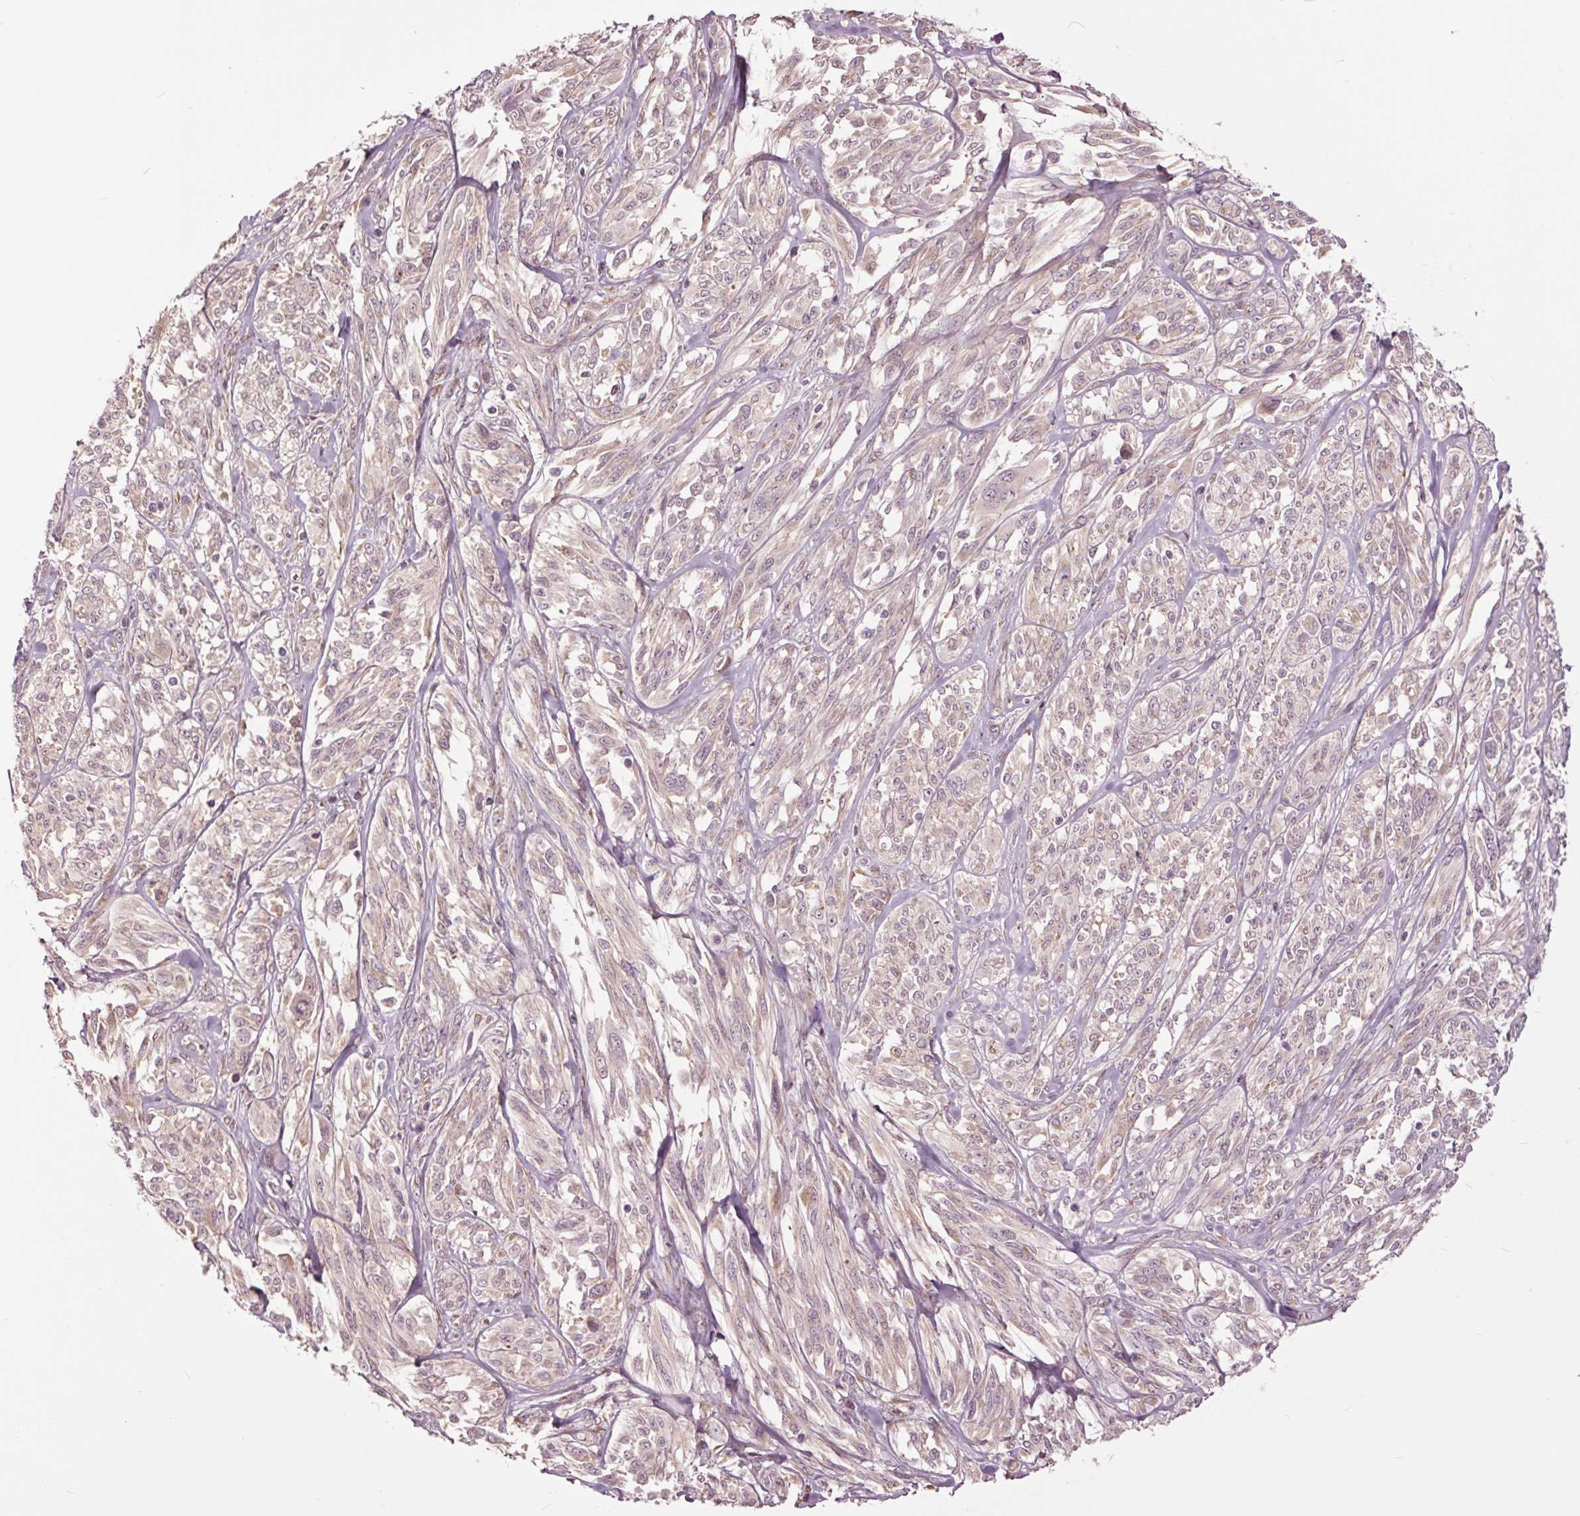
{"staining": {"intensity": "negative", "quantity": "none", "location": "none"}, "tissue": "melanoma", "cell_type": "Tumor cells", "image_type": "cancer", "snomed": [{"axis": "morphology", "description": "Malignant melanoma, NOS"}, {"axis": "topography", "description": "Skin"}], "caption": "Immunohistochemistry micrograph of human malignant melanoma stained for a protein (brown), which demonstrates no positivity in tumor cells. Nuclei are stained in blue.", "gene": "HAUS5", "patient": {"sex": "female", "age": 91}}